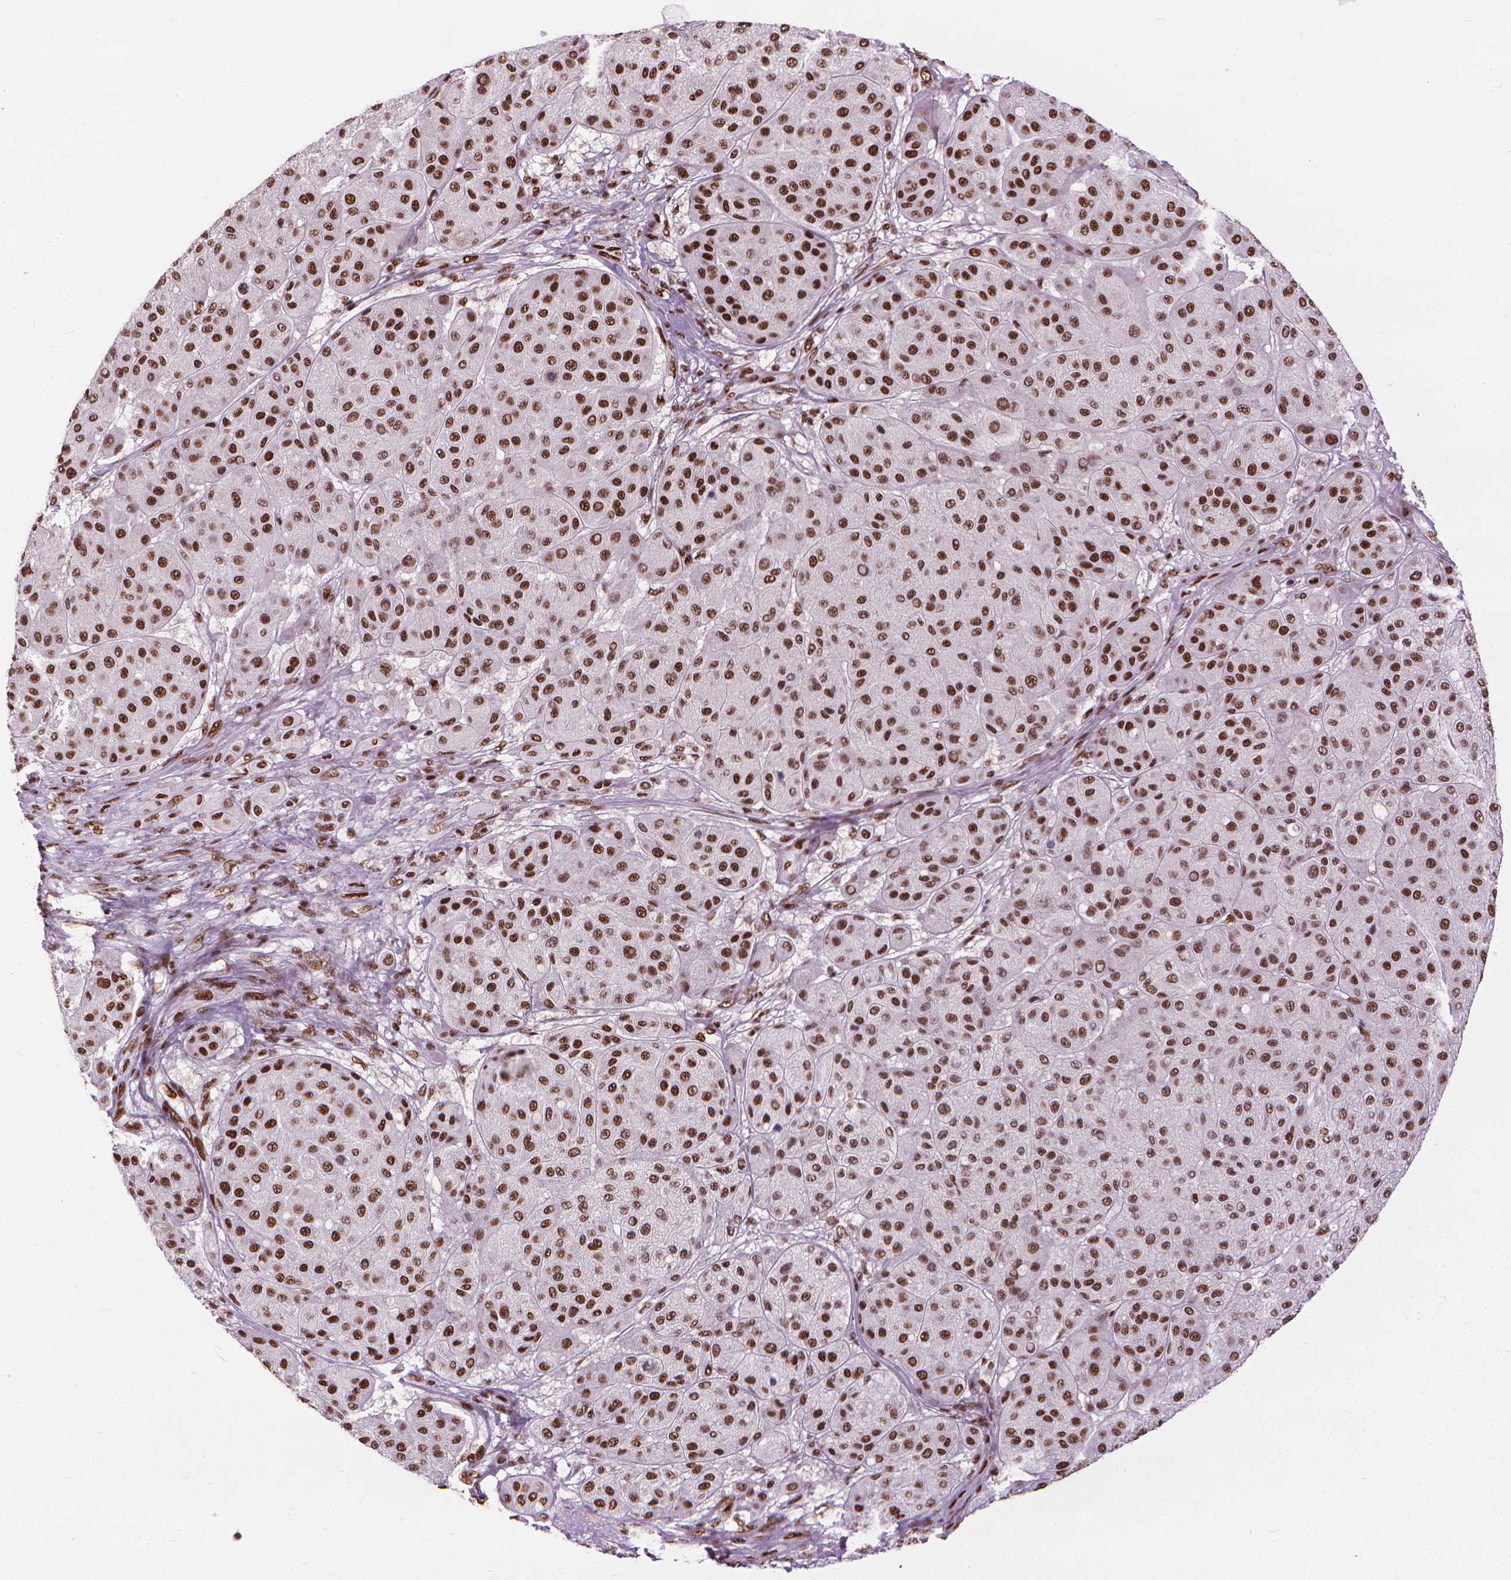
{"staining": {"intensity": "strong", "quantity": ">75%", "location": "nuclear"}, "tissue": "melanoma", "cell_type": "Tumor cells", "image_type": "cancer", "snomed": [{"axis": "morphology", "description": "Malignant melanoma, Metastatic site"}, {"axis": "topography", "description": "Smooth muscle"}], "caption": "High-power microscopy captured an IHC image of melanoma, revealing strong nuclear expression in approximately >75% of tumor cells.", "gene": "AKAP8", "patient": {"sex": "male", "age": 41}}